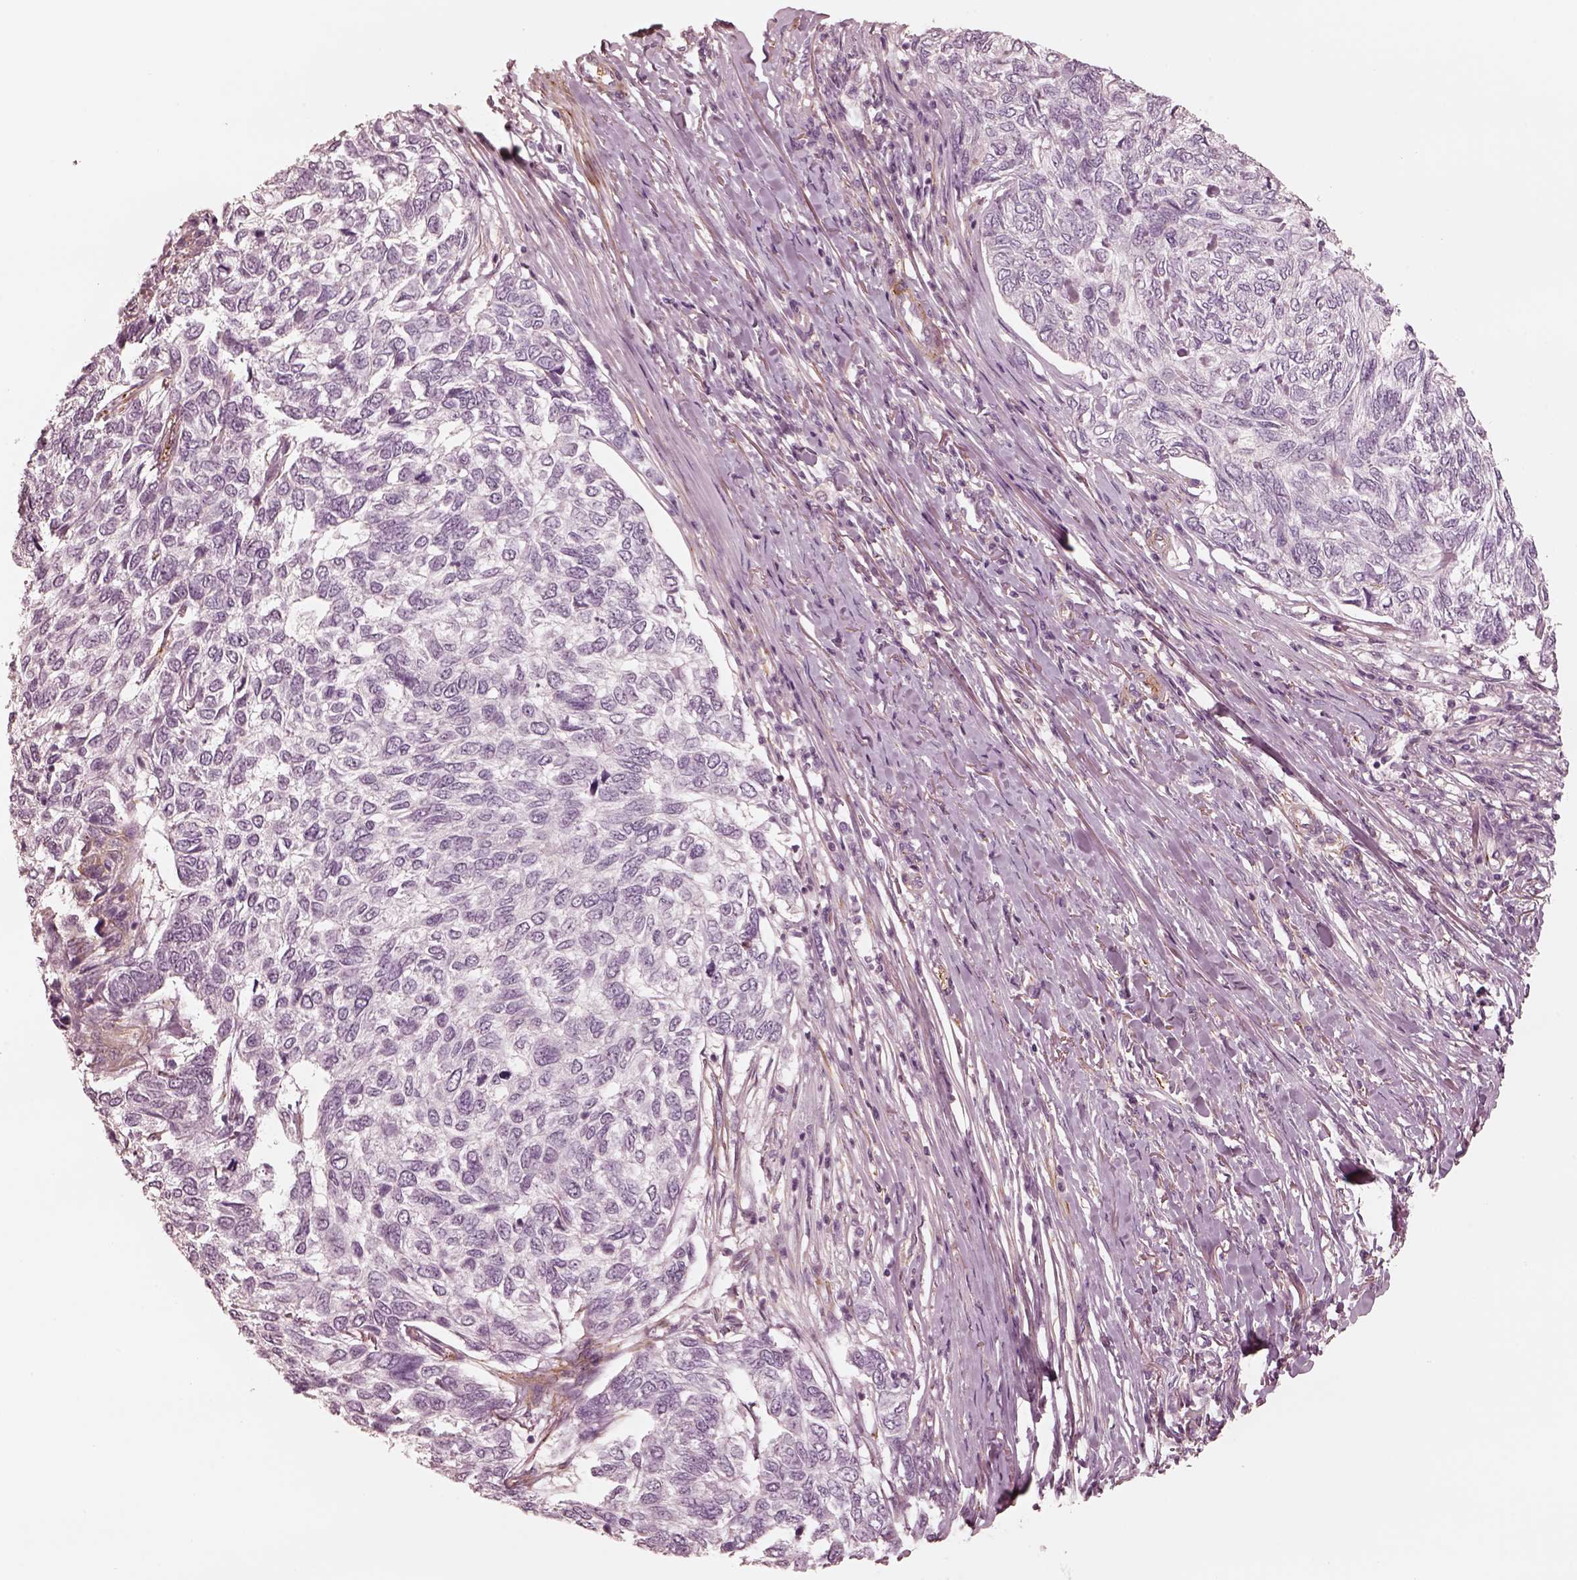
{"staining": {"intensity": "negative", "quantity": "none", "location": "none"}, "tissue": "skin cancer", "cell_type": "Tumor cells", "image_type": "cancer", "snomed": [{"axis": "morphology", "description": "Basal cell carcinoma"}, {"axis": "topography", "description": "Skin"}], "caption": "This is an IHC micrograph of human skin basal cell carcinoma. There is no positivity in tumor cells.", "gene": "DNAAF9", "patient": {"sex": "female", "age": 65}}